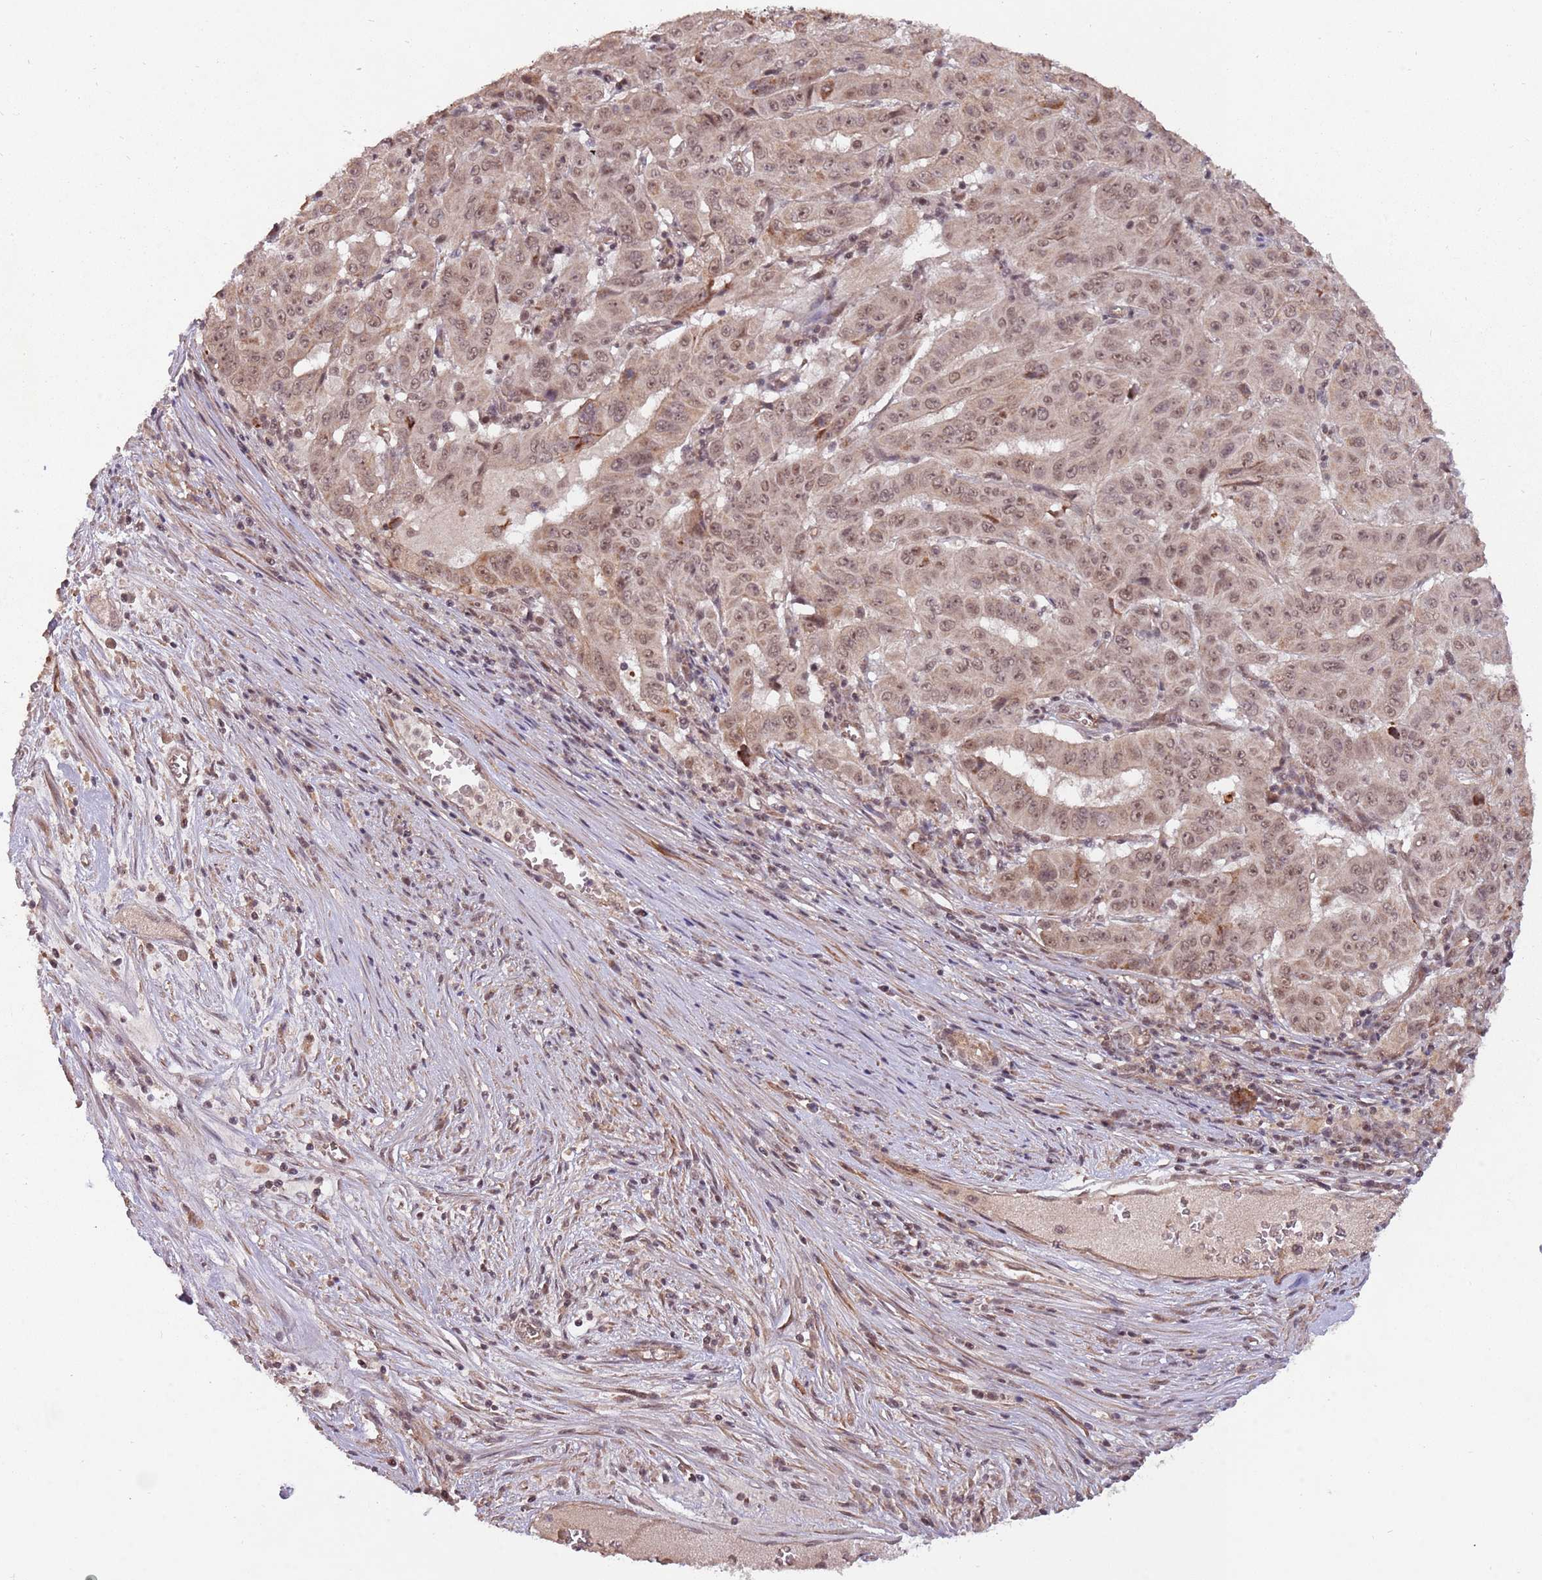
{"staining": {"intensity": "moderate", "quantity": ">75%", "location": "cytoplasmic/membranous,nuclear"}, "tissue": "pancreatic cancer", "cell_type": "Tumor cells", "image_type": "cancer", "snomed": [{"axis": "morphology", "description": "Adenocarcinoma, NOS"}, {"axis": "topography", "description": "Pancreas"}], "caption": "Immunohistochemistry (IHC) photomicrograph of adenocarcinoma (pancreatic) stained for a protein (brown), which exhibits medium levels of moderate cytoplasmic/membranous and nuclear staining in about >75% of tumor cells.", "gene": "SUDS3", "patient": {"sex": "male", "age": 63}}